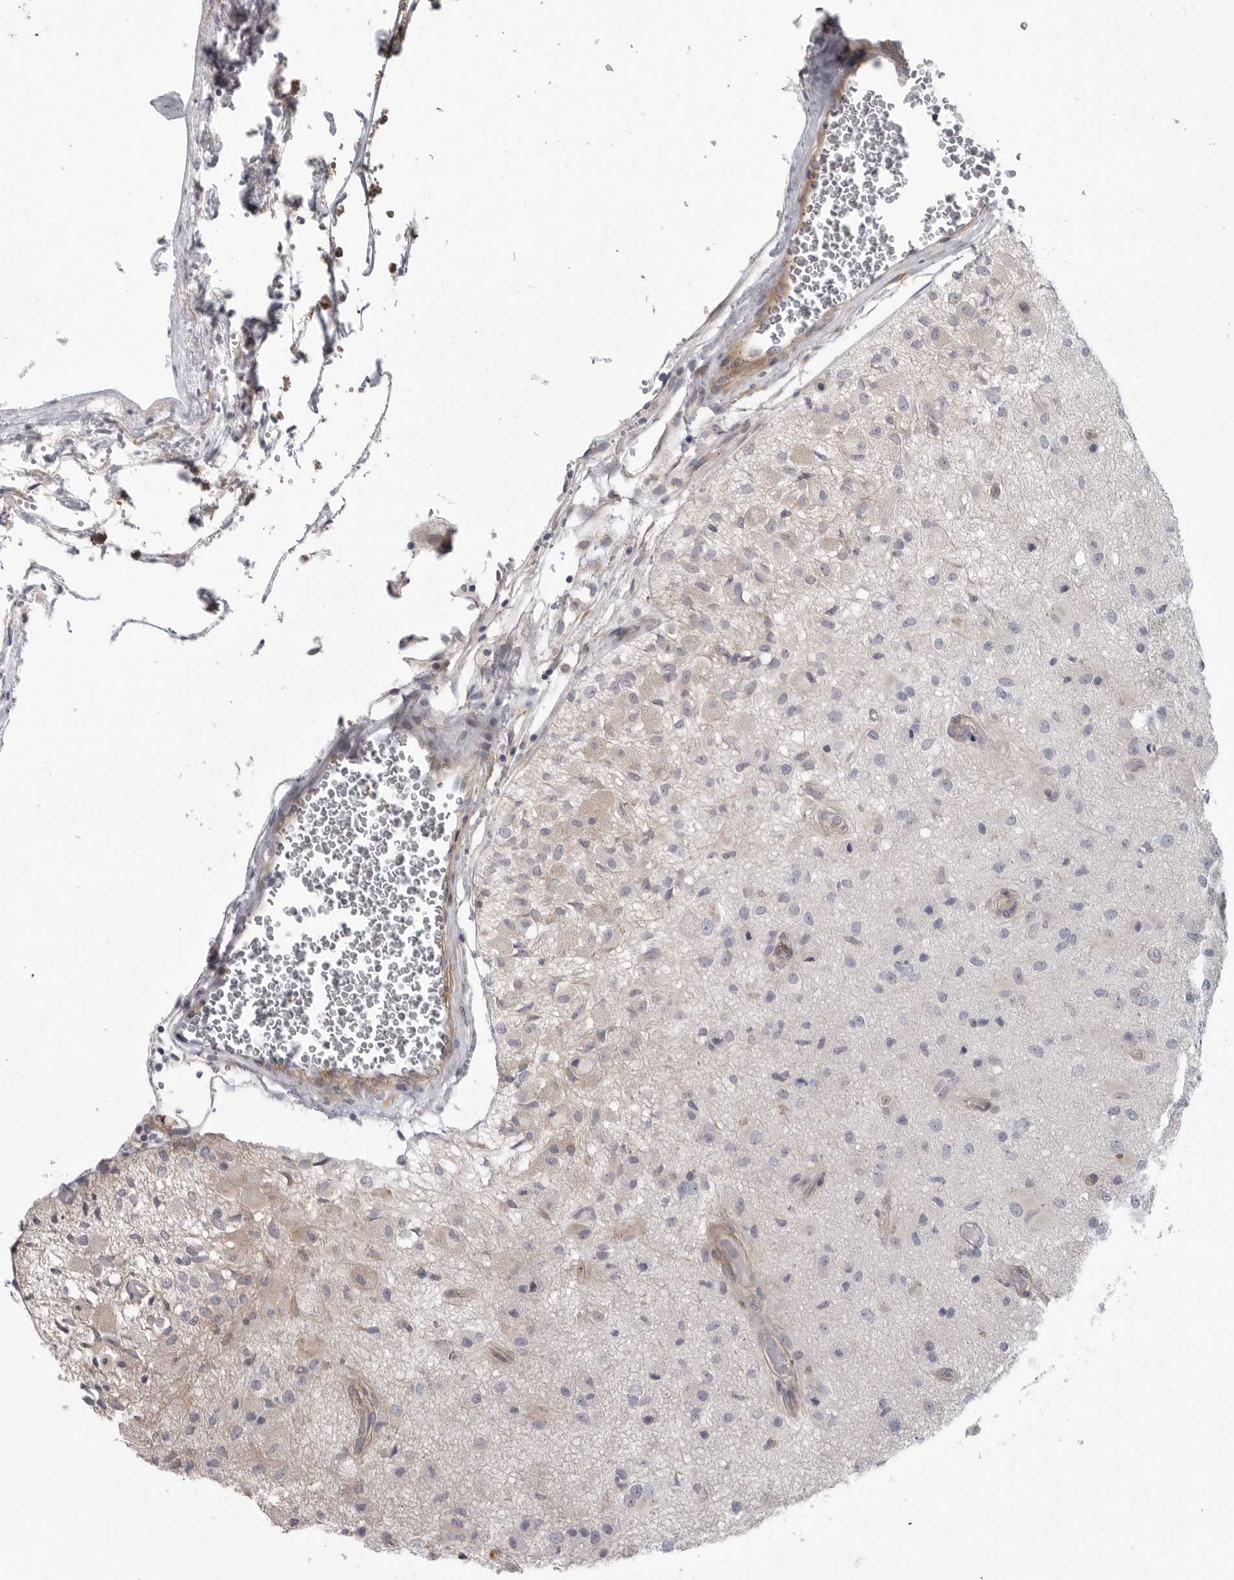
{"staining": {"intensity": "negative", "quantity": "none", "location": "none"}, "tissue": "glioma", "cell_type": "Tumor cells", "image_type": "cancer", "snomed": [{"axis": "morphology", "description": "Normal tissue, NOS"}, {"axis": "morphology", "description": "Glioma, malignant, High grade"}, {"axis": "topography", "description": "Cerebral cortex"}], "caption": "Immunohistochemistry (IHC) histopathology image of neoplastic tissue: human glioma stained with DAB exhibits no significant protein positivity in tumor cells.", "gene": "SCP2", "patient": {"sex": "male", "age": 77}}